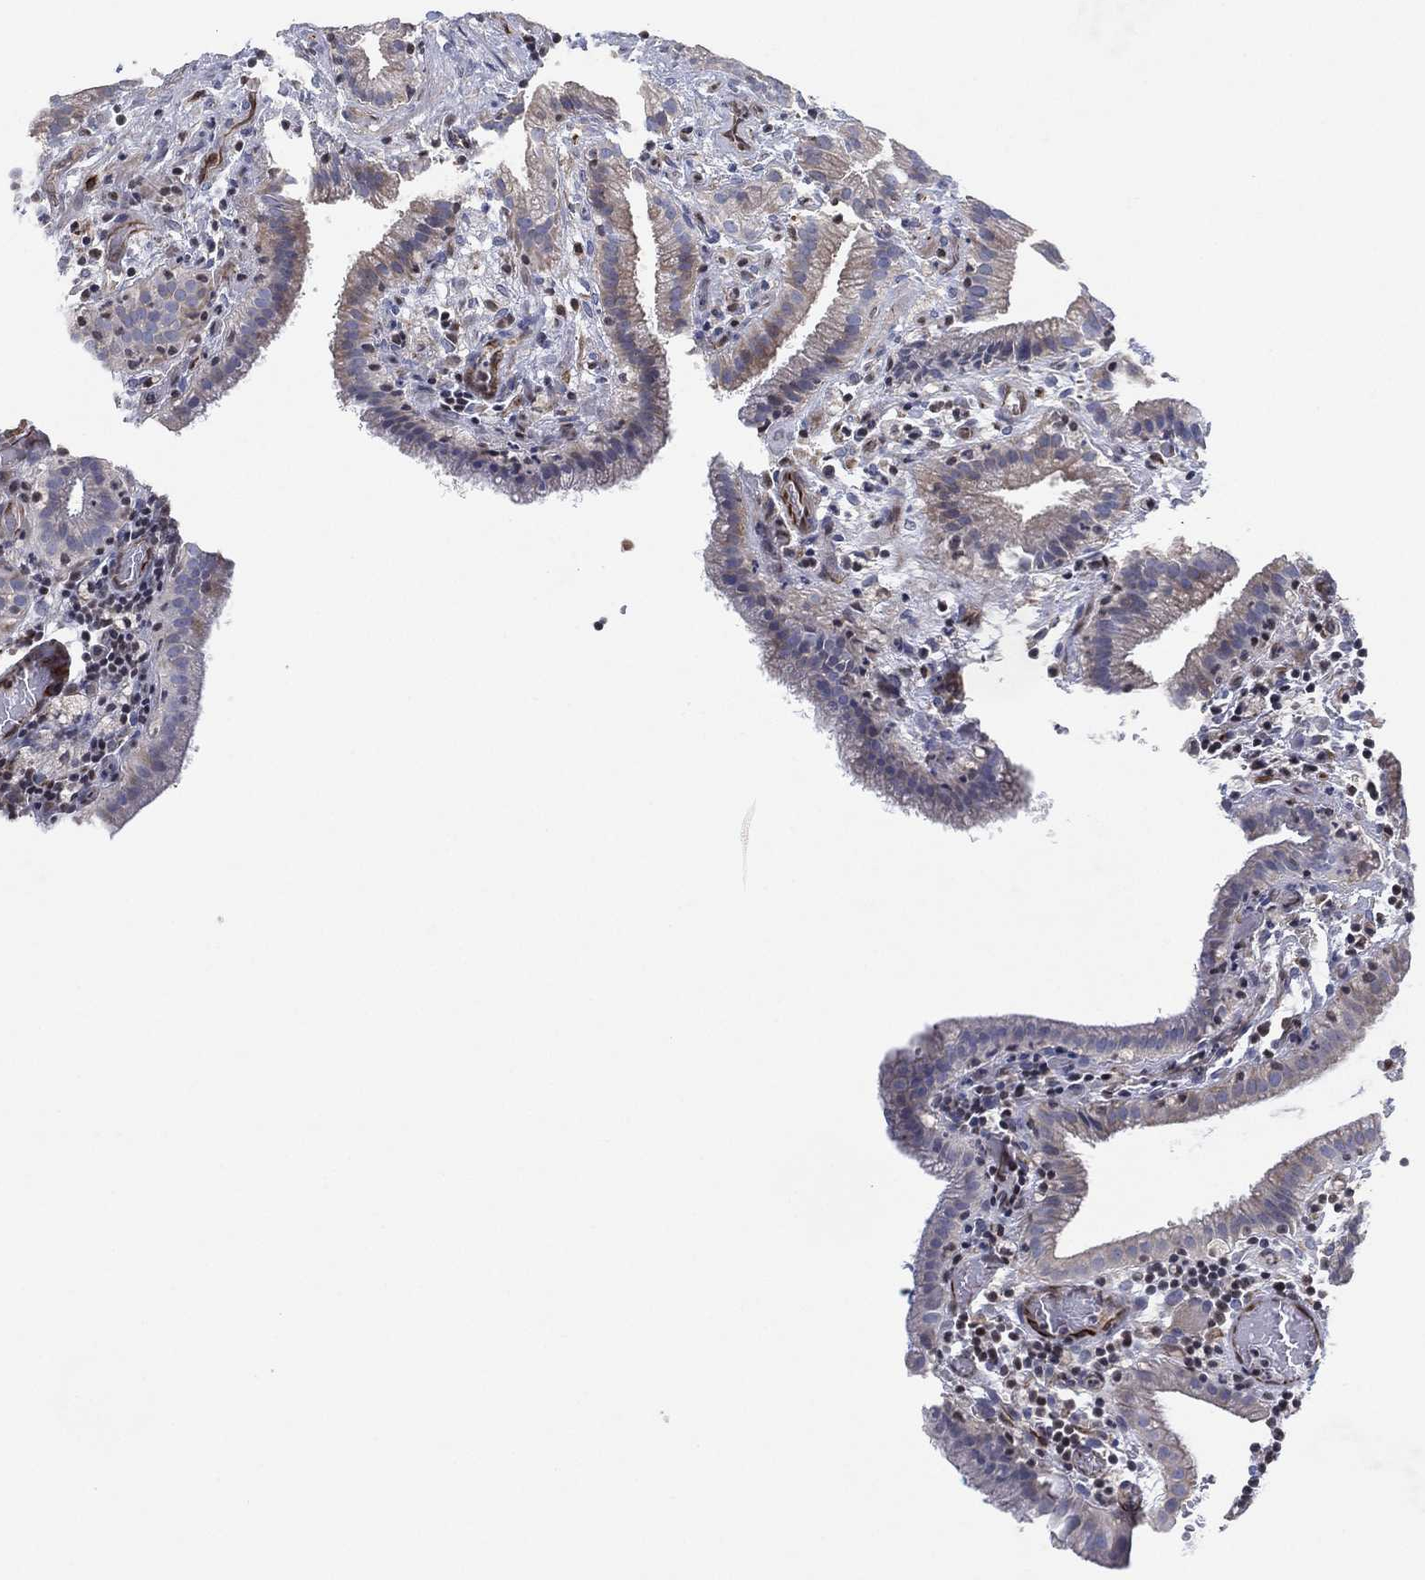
{"staining": {"intensity": "negative", "quantity": "none", "location": "none"}, "tissue": "gallbladder", "cell_type": "Glandular cells", "image_type": "normal", "snomed": [{"axis": "morphology", "description": "Normal tissue, NOS"}, {"axis": "topography", "description": "Gallbladder"}], "caption": "Gallbladder stained for a protein using immunohistochemistry (IHC) reveals no expression glandular cells.", "gene": "FLI1", "patient": {"sex": "male", "age": 62}}